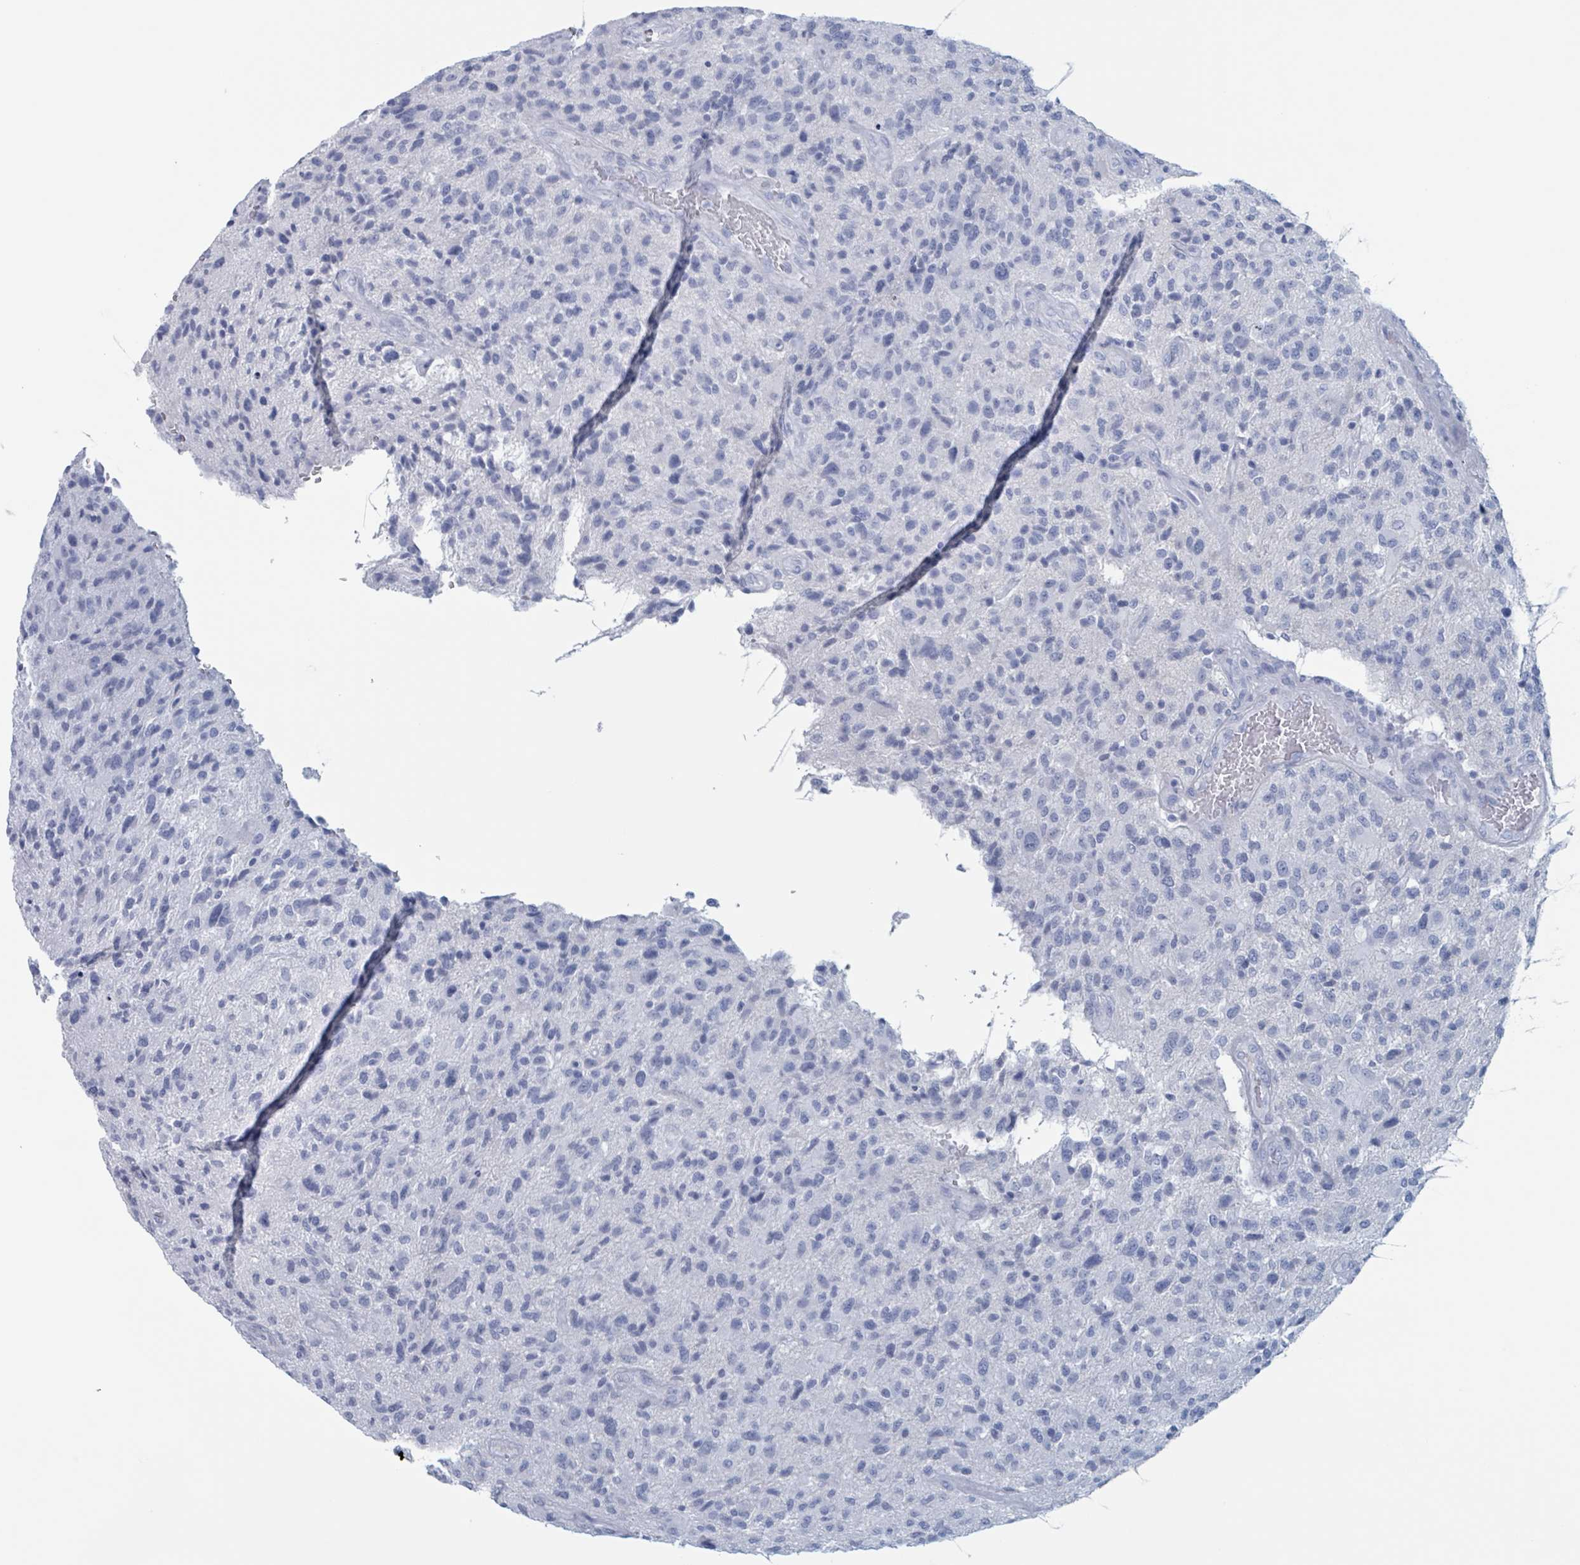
{"staining": {"intensity": "negative", "quantity": "none", "location": "none"}, "tissue": "glioma", "cell_type": "Tumor cells", "image_type": "cancer", "snomed": [{"axis": "morphology", "description": "Glioma, malignant, High grade"}, {"axis": "topography", "description": "Brain"}], "caption": "Tumor cells are negative for brown protein staining in glioma.", "gene": "KLK4", "patient": {"sex": "male", "age": 47}}